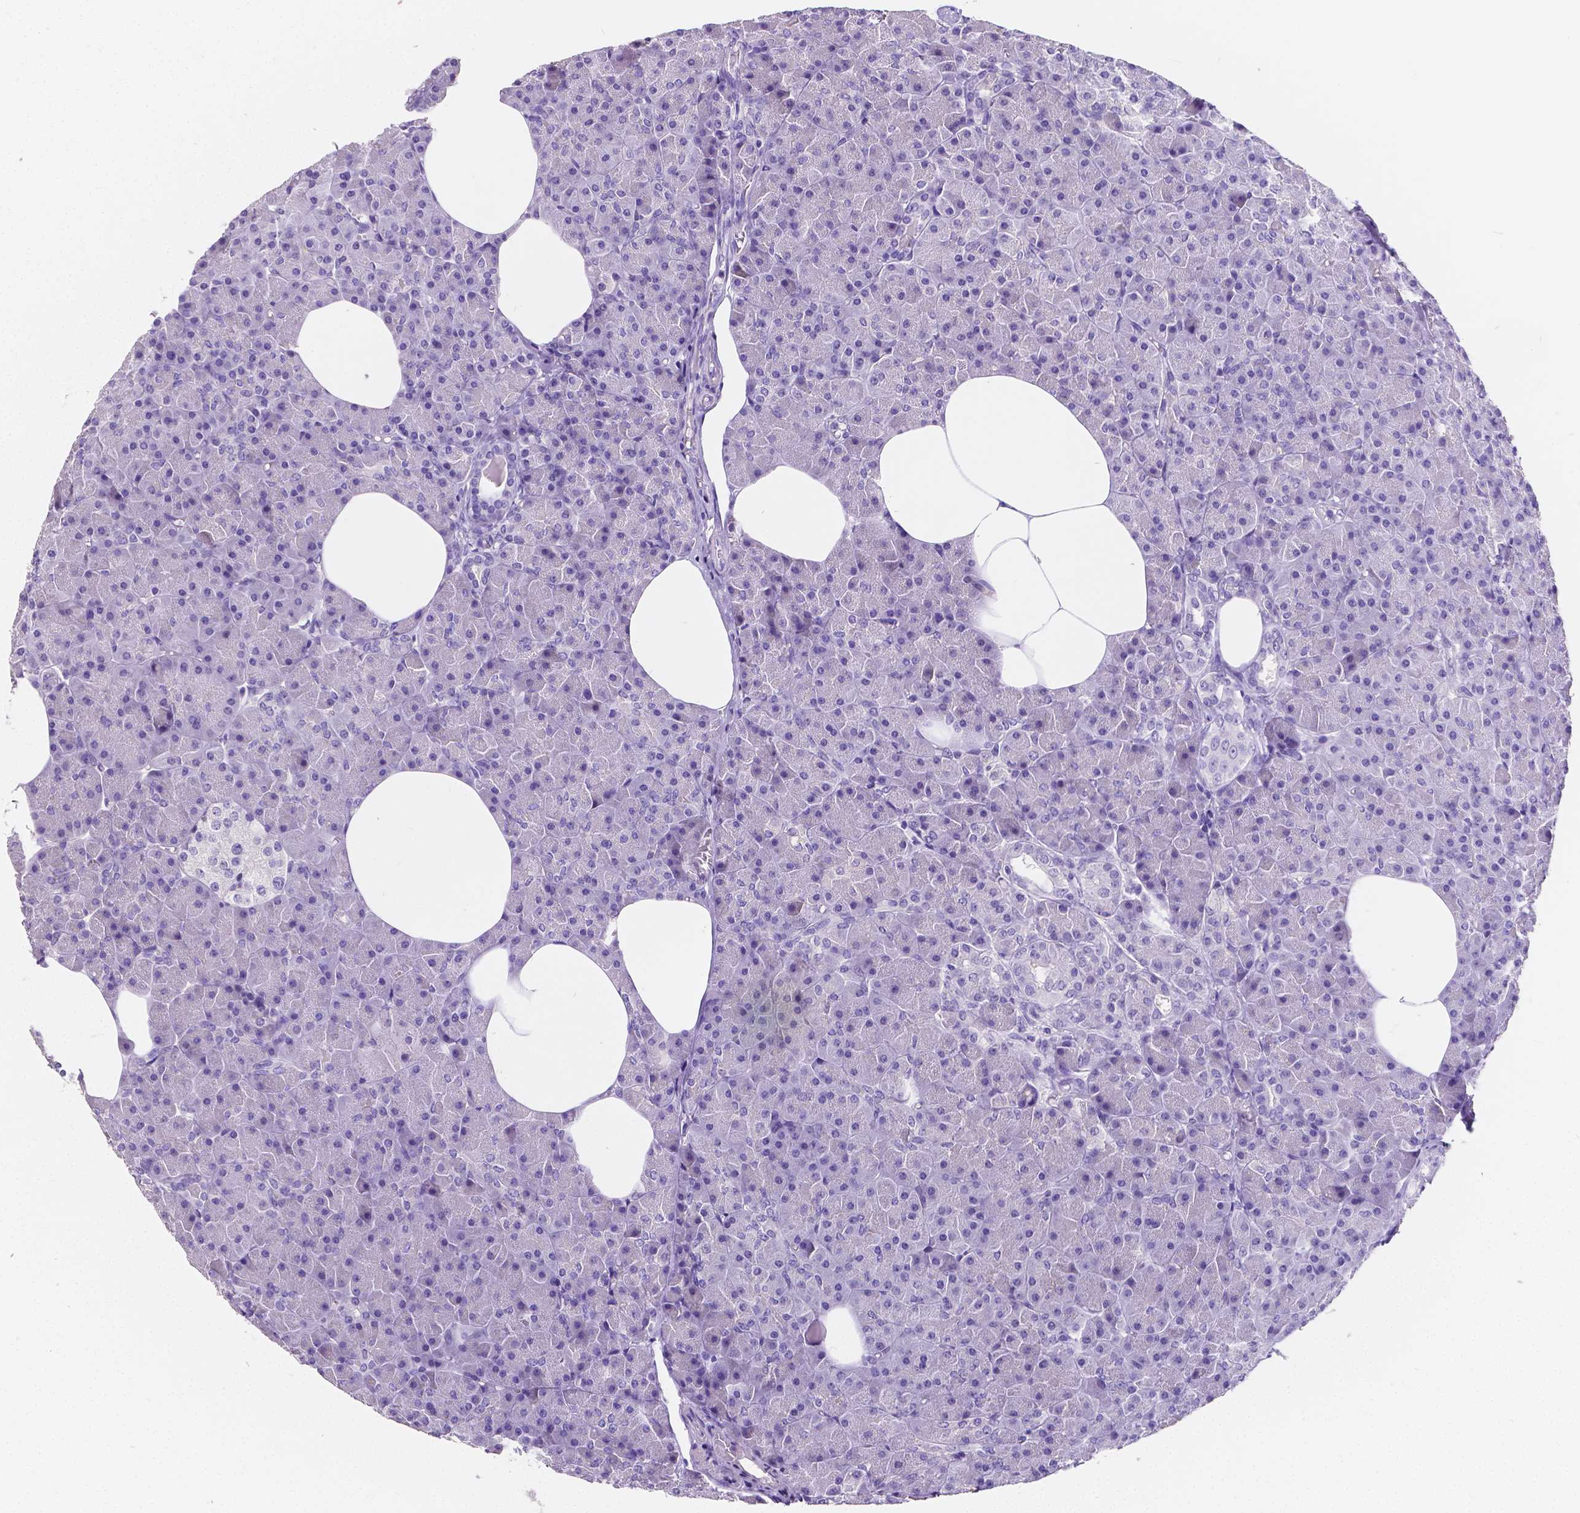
{"staining": {"intensity": "negative", "quantity": "none", "location": "none"}, "tissue": "pancreas", "cell_type": "Exocrine glandular cells", "image_type": "normal", "snomed": [{"axis": "morphology", "description": "Normal tissue, NOS"}, {"axis": "topography", "description": "Pancreas"}], "caption": "This is an immunohistochemistry image of normal pancreas. There is no positivity in exocrine glandular cells.", "gene": "SATB2", "patient": {"sex": "female", "age": 45}}